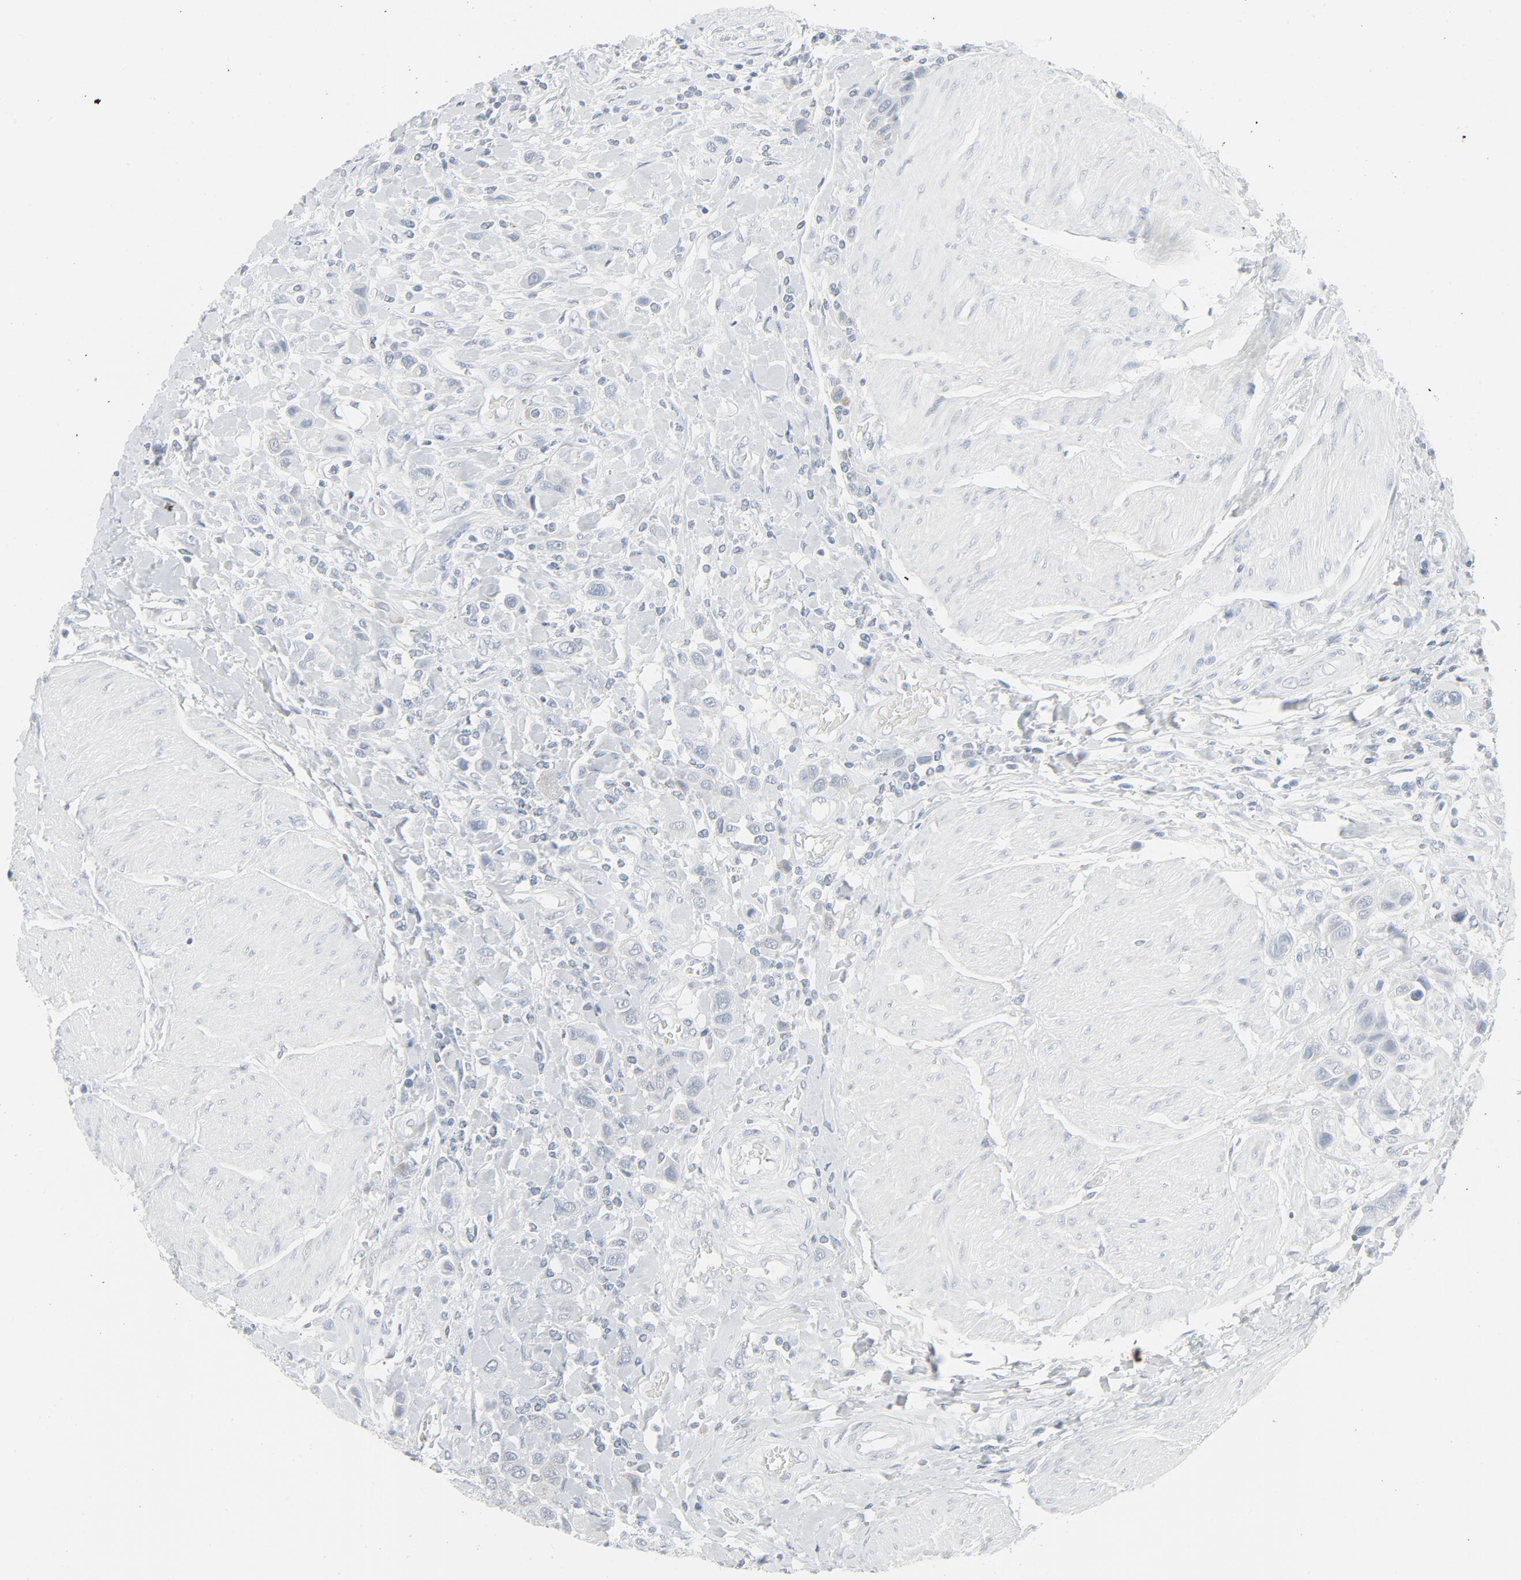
{"staining": {"intensity": "negative", "quantity": "none", "location": "none"}, "tissue": "urothelial cancer", "cell_type": "Tumor cells", "image_type": "cancer", "snomed": [{"axis": "morphology", "description": "Urothelial carcinoma, High grade"}, {"axis": "topography", "description": "Urinary bladder"}], "caption": "Immunohistochemistry (IHC) of high-grade urothelial carcinoma shows no staining in tumor cells. (DAB IHC, high magnification).", "gene": "FGFR3", "patient": {"sex": "male", "age": 50}}